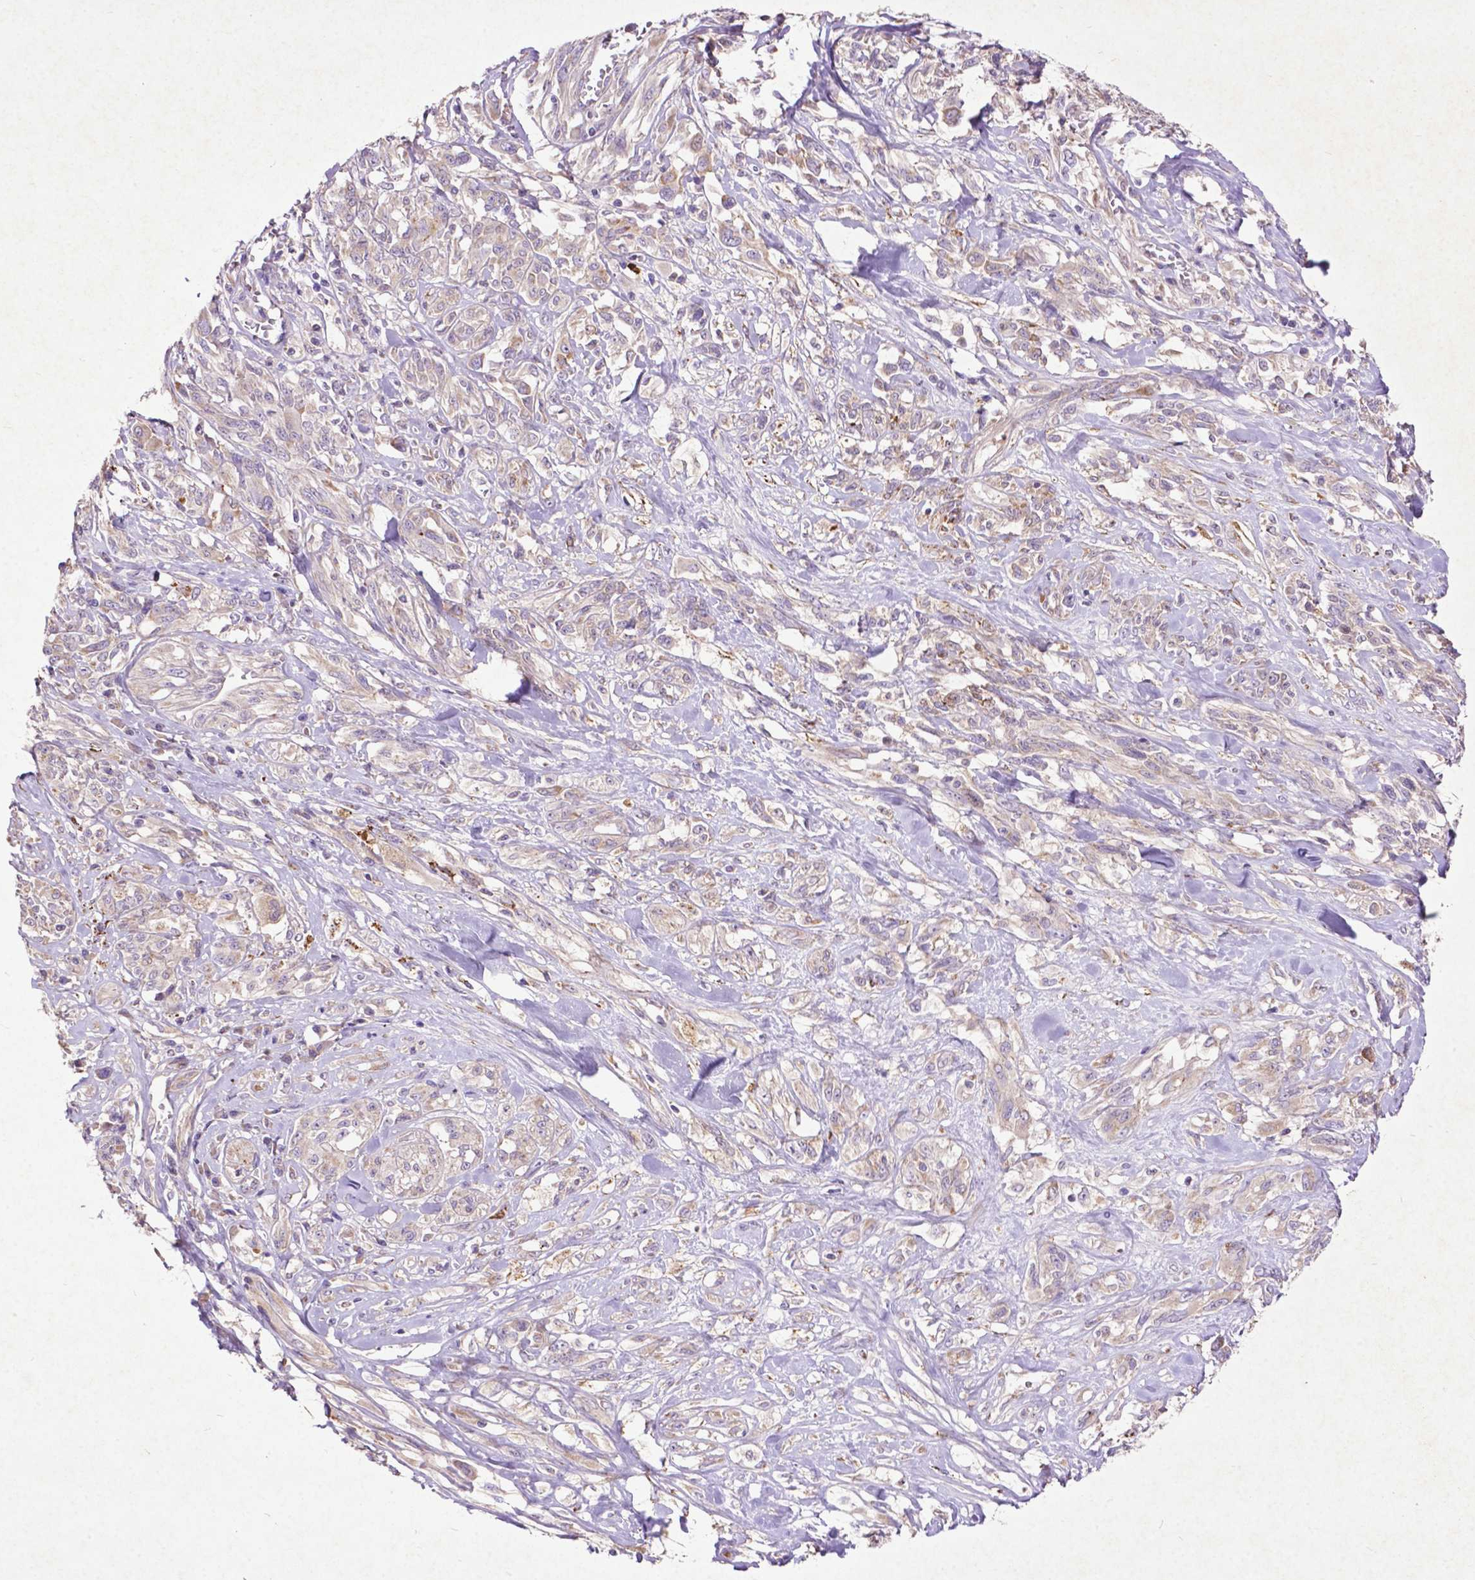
{"staining": {"intensity": "weak", "quantity": "<25%", "location": "cytoplasmic/membranous"}, "tissue": "melanoma", "cell_type": "Tumor cells", "image_type": "cancer", "snomed": [{"axis": "morphology", "description": "Malignant melanoma, NOS"}, {"axis": "topography", "description": "Skin"}], "caption": "IHC micrograph of malignant melanoma stained for a protein (brown), which reveals no positivity in tumor cells.", "gene": "THEGL", "patient": {"sex": "female", "age": 91}}